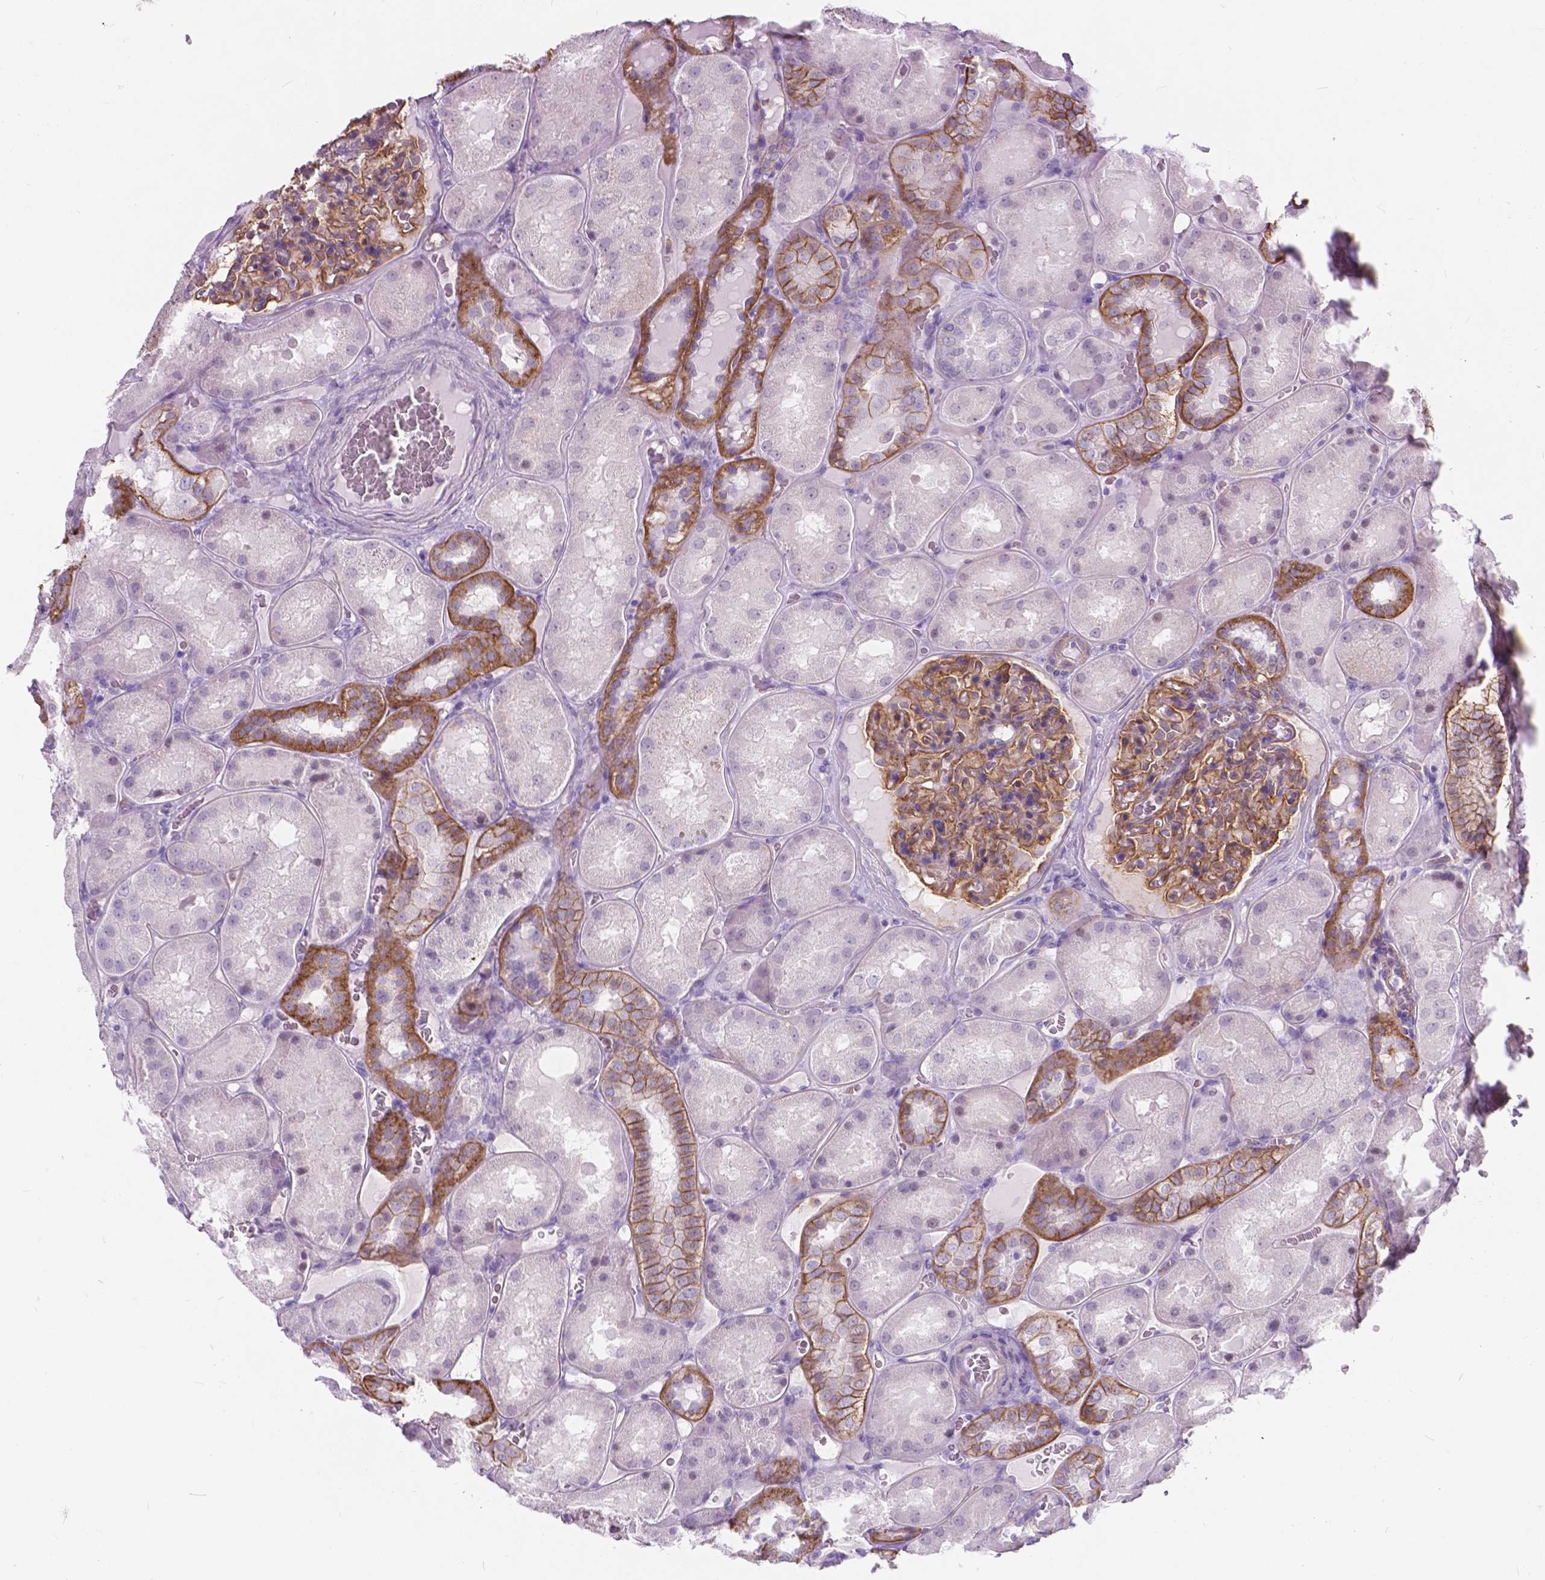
{"staining": {"intensity": "moderate", "quantity": "25%-75%", "location": "cytoplasmic/membranous"}, "tissue": "kidney", "cell_type": "Cells in glomeruli", "image_type": "normal", "snomed": [{"axis": "morphology", "description": "Normal tissue, NOS"}, {"axis": "topography", "description": "Kidney"}], "caption": "IHC image of unremarkable human kidney stained for a protein (brown), which shows medium levels of moderate cytoplasmic/membranous expression in about 25%-75% of cells in glomeruli.", "gene": "KIAA0040", "patient": {"sex": "male", "age": 73}}